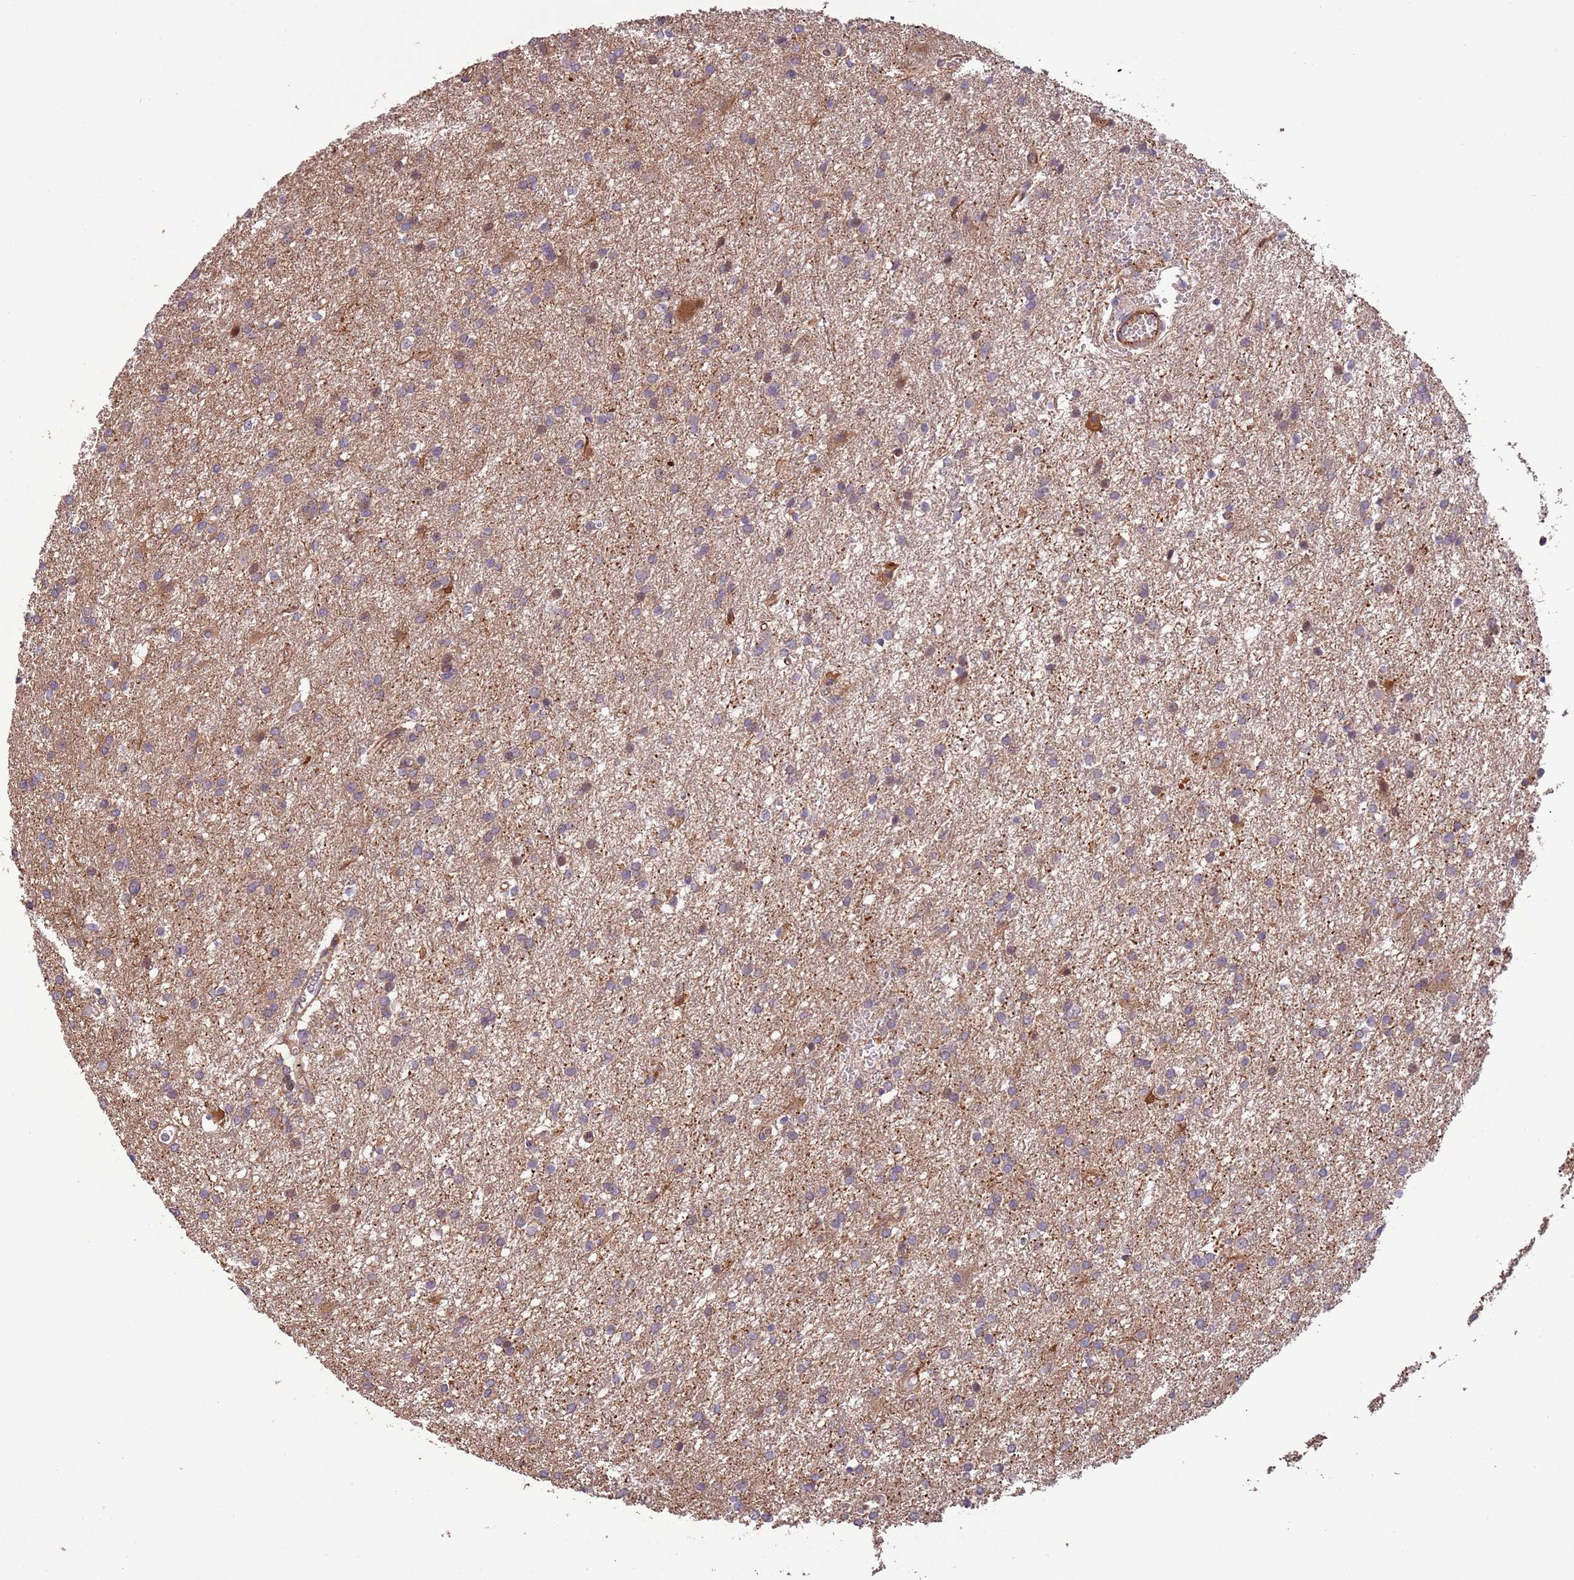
{"staining": {"intensity": "negative", "quantity": "none", "location": "none"}, "tissue": "glioma", "cell_type": "Tumor cells", "image_type": "cancer", "snomed": [{"axis": "morphology", "description": "Glioma, malignant, High grade"}, {"axis": "topography", "description": "Brain"}], "caption": "DAB immunohistochemical staining of human glioma displays no significant staining in tumor cells.", "gene": "FAM89B", "patient": {"sex": "female", "age": 50}}